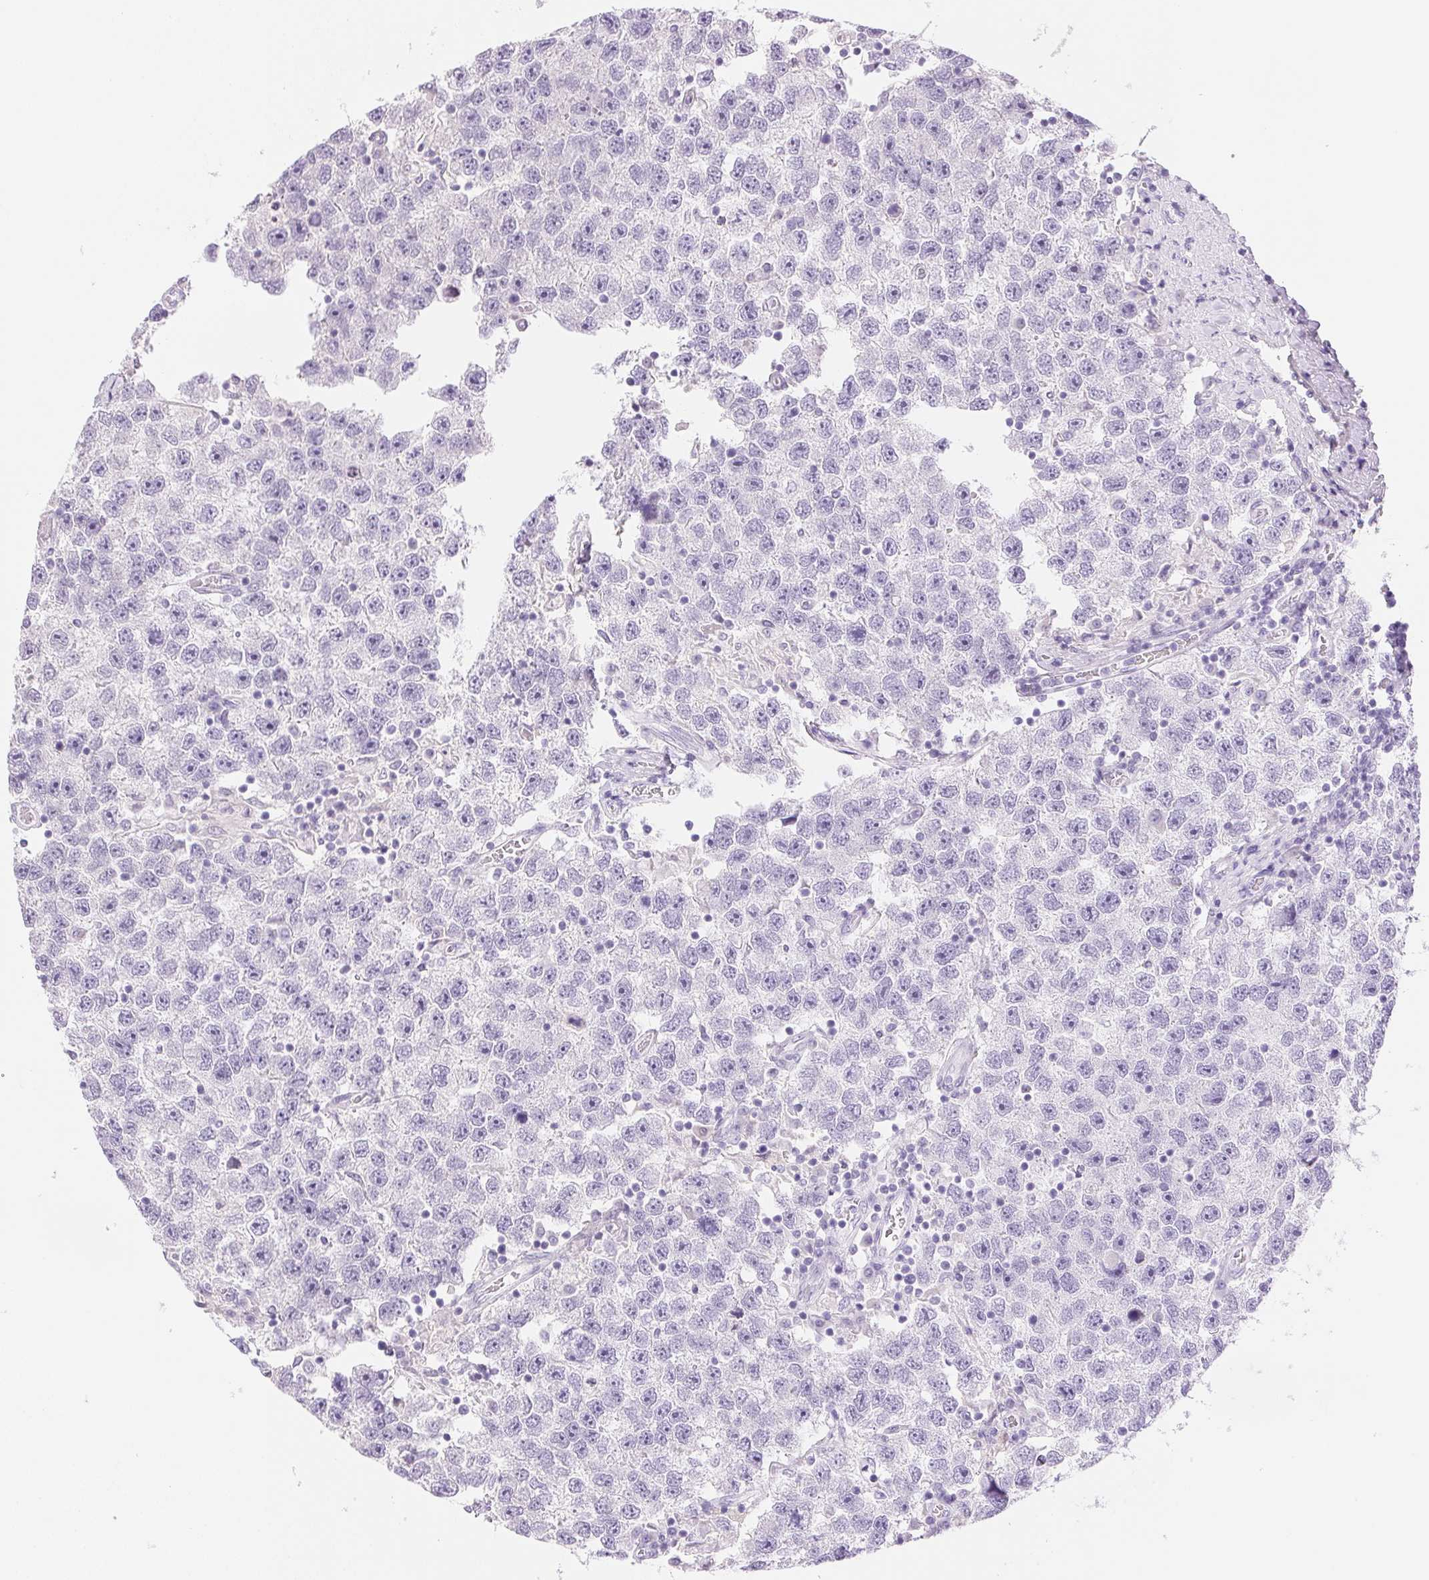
{"staining": {"intensity": "negative", "quantity": "none", "location": "none"}, "tissue": "testis cancer", "cell_type": "Tumor cells", "image_type": "cancer", "snomed": [{"axis": "morphology", "description": "Seminoma, NOS"}, {"axis": "topography", "description": "Testis"}], "caption": "Human testis seminoma stained for a protein using immunohistochemistry (IHC) exhibits no expression in tumor cells.", "gene": "TEKT1", "patient": {"sex": "male", "age": 26}}